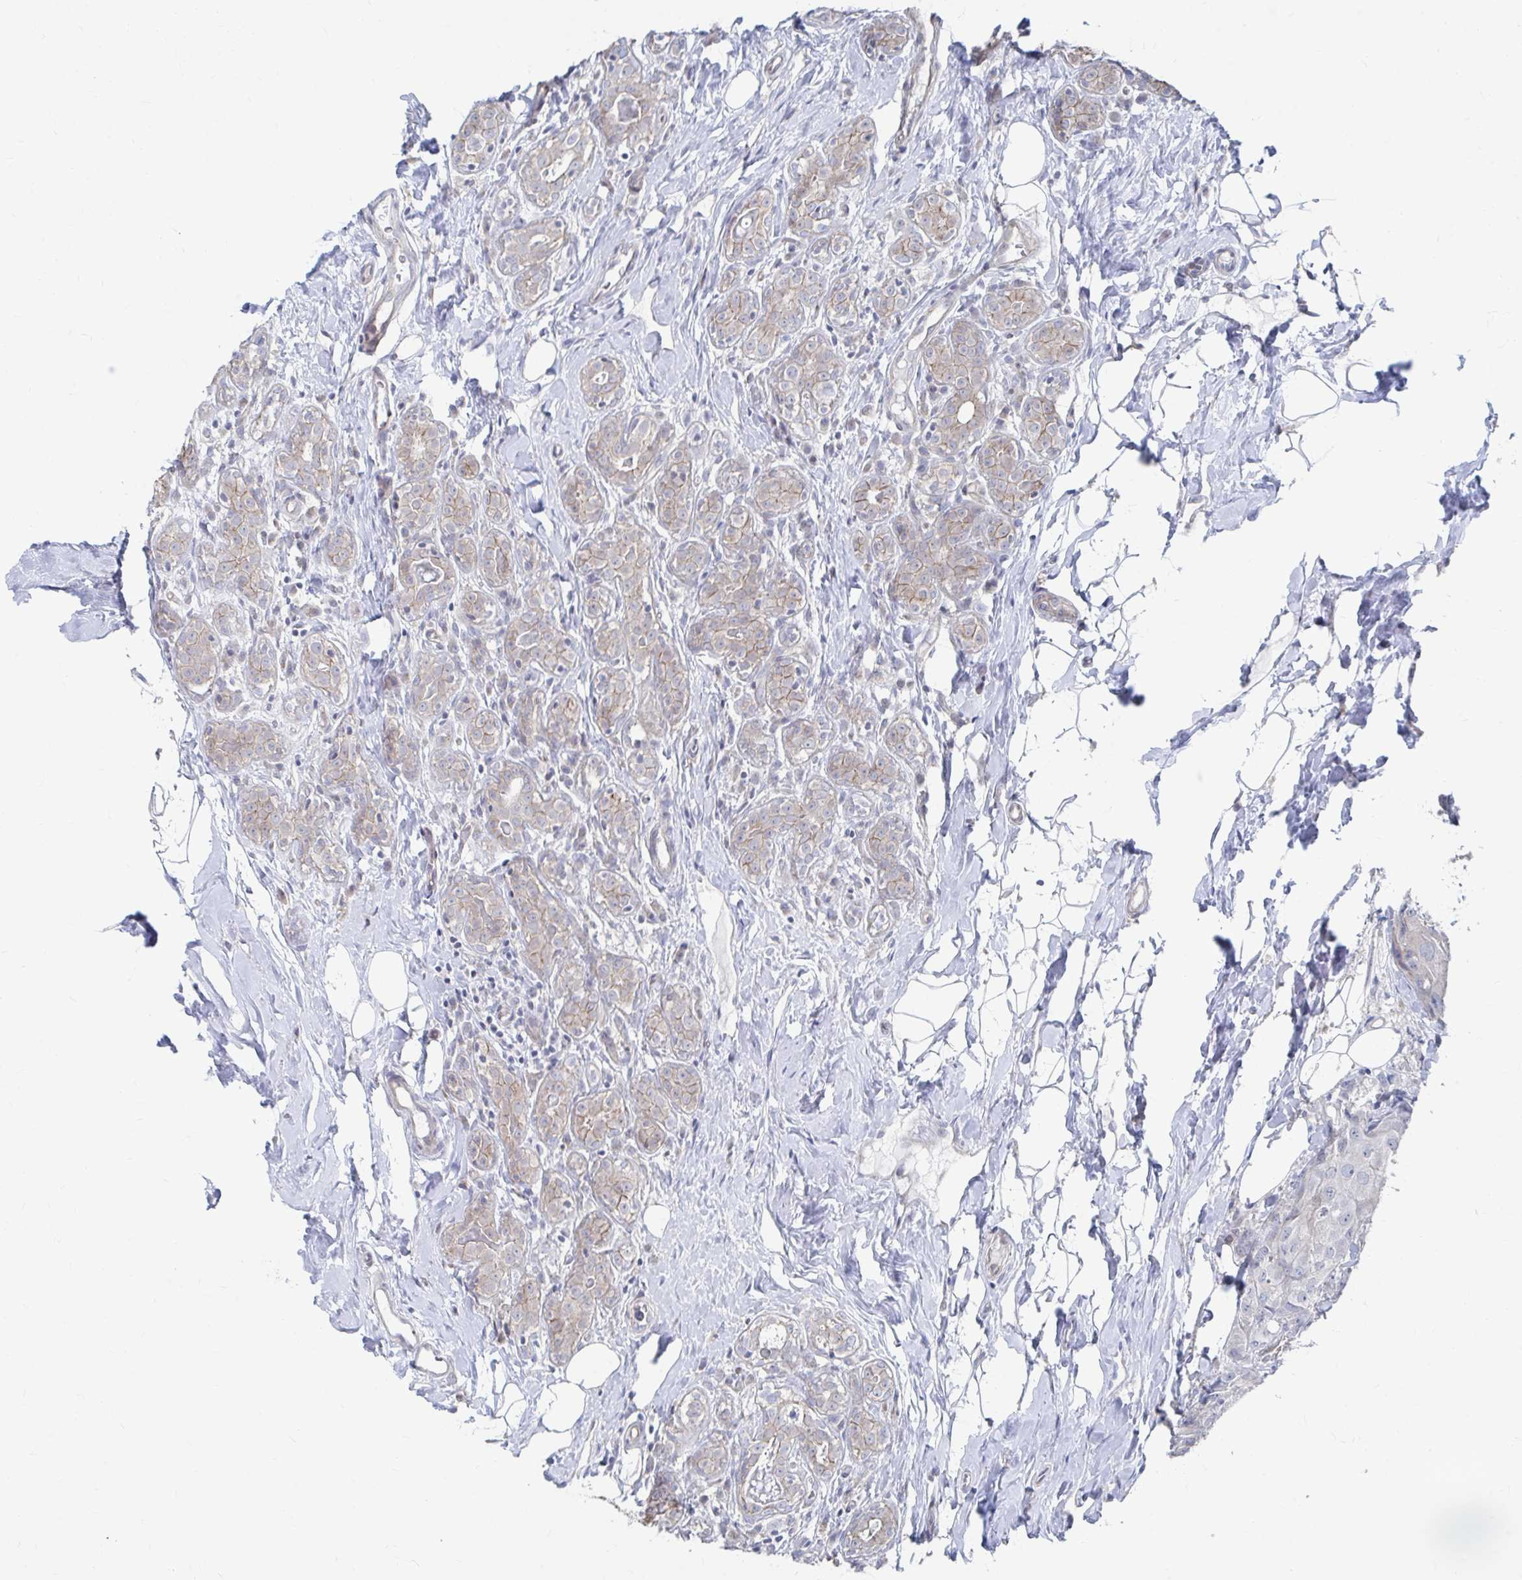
{"staining": {"intensity": "weak", "quantity": "25%-75%", "location": "cytoplasmic/membranous"}, "tissue": "breast cancer", "cell_type": "Tumor cells", "image_type": "cancer", "snomed": [{"axis": "morphology", "description": "Duct carcinoma"}, {"axis": "topography", "description": "Breast"}], "caption": "A micrograph of human invasive ductal carcinoma (breast) stained for a protein reveals weak cytoplasmic/membranous brown staining in tumor cells.", "gene": "PLEKHG7", "patient": {"sex": "female", "age": 43}}